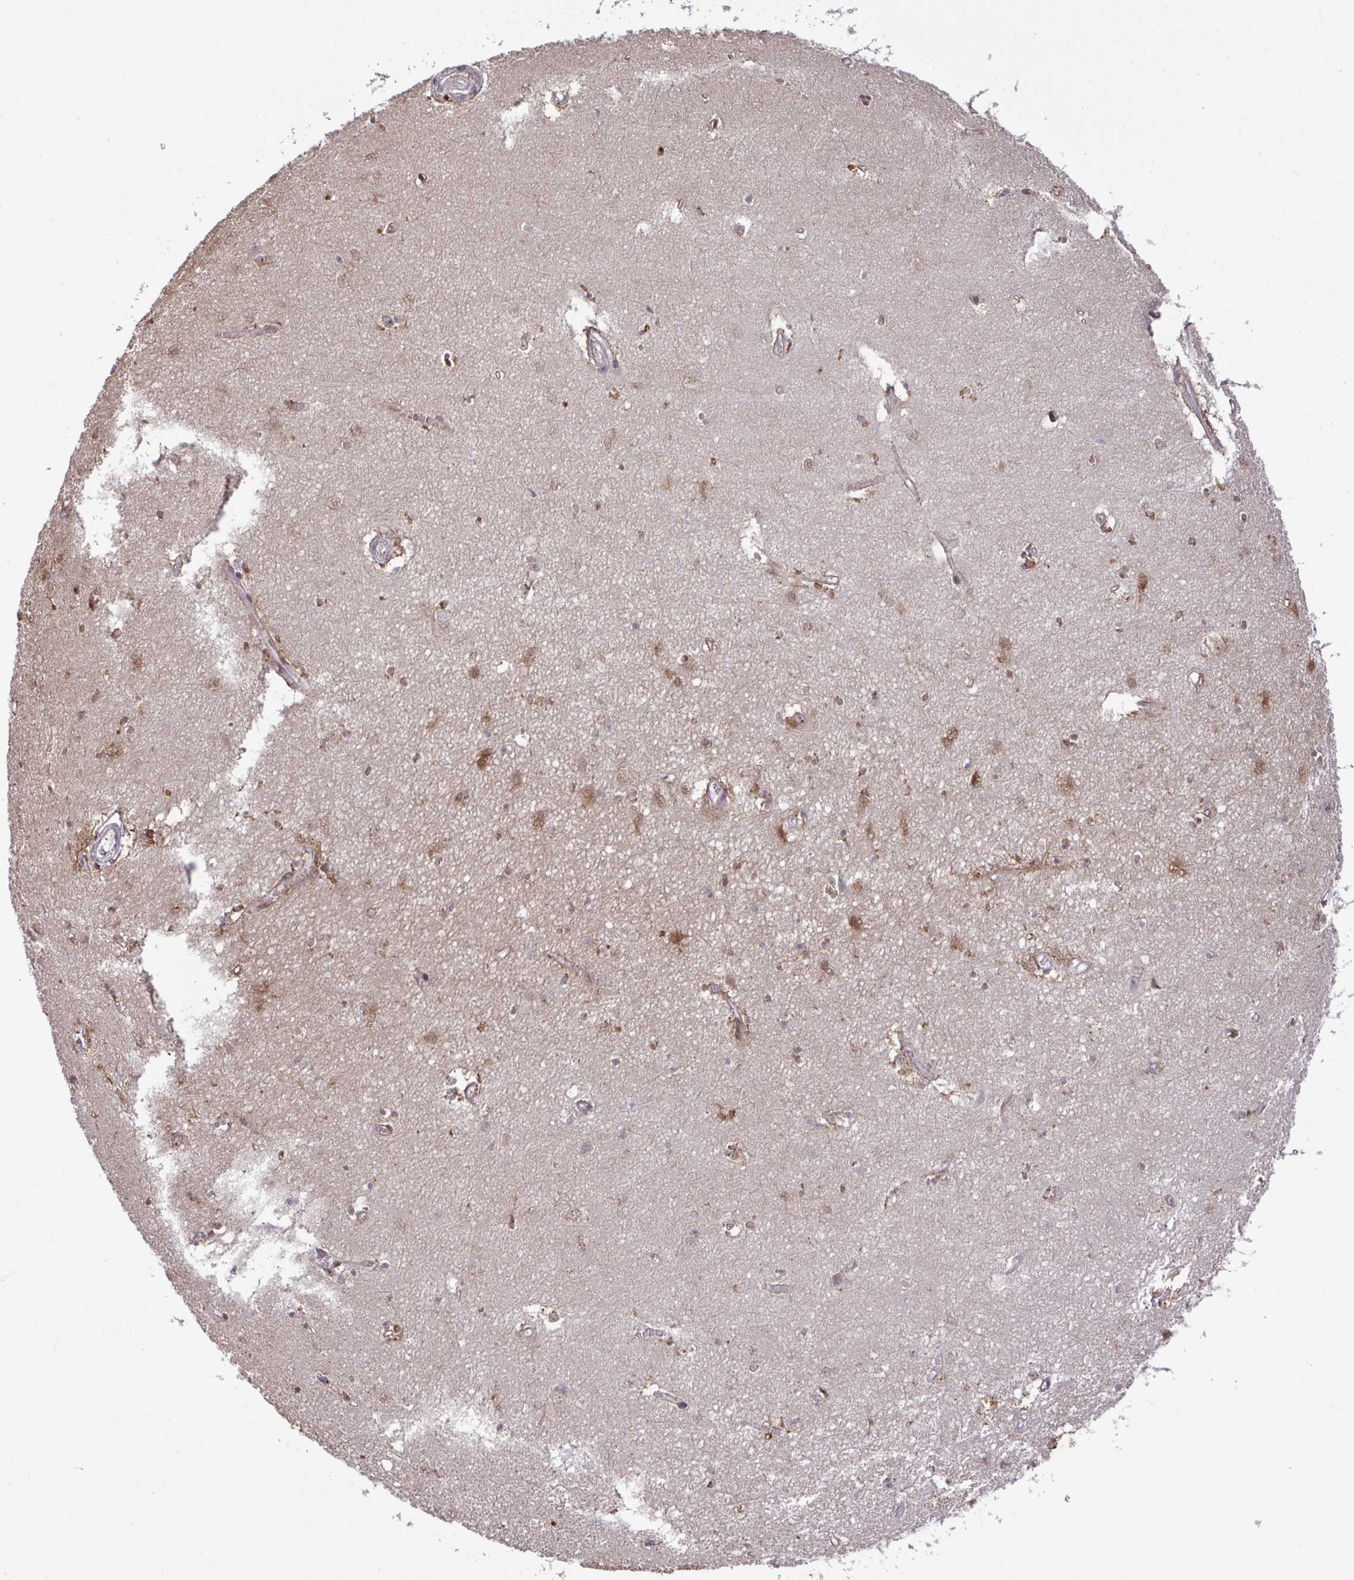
{"staining": {"intensity": "negative", "quantity": "none", "location": "none"}, "tissue": "hippocampus", "cell_type": "Glial cells", "image_type": "normal", "snomed": [{"axis": "morphology", "description": "Normal tissue, NOS"}, {"axis": "topography", "description": "Hippocampus"}], "caption": "Glial cells are negative for protein expression in unremarkable human hippocampus. (DAB immunohistochemistry (IHC), high magnification).", "gene": "C12orf57", "patient": {"sex": "female", "age": 64}}